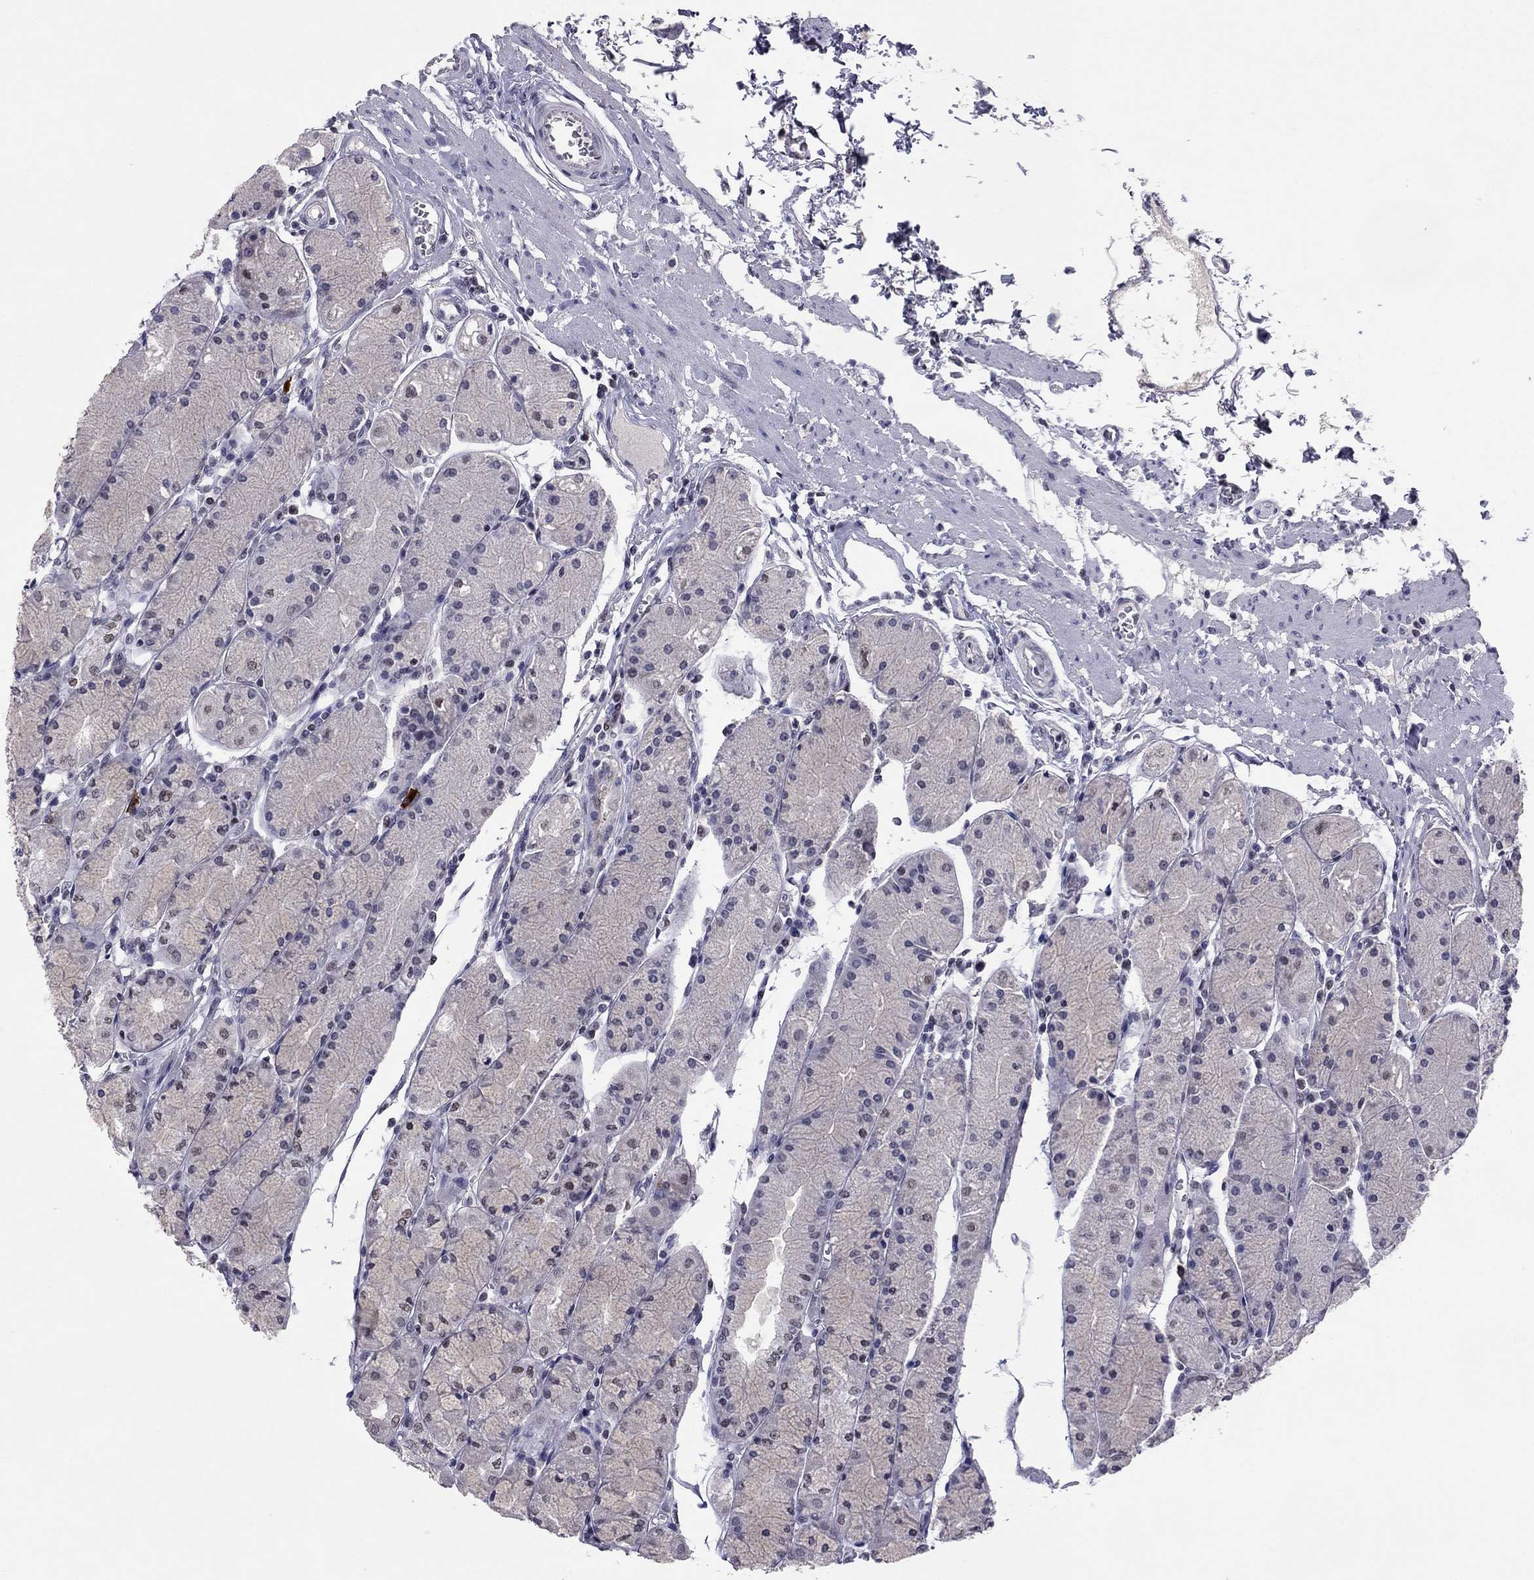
{"staining": {"intensity": "negative", "quantity": "none", "location": "none"}, "tissue": "stomach", "cell_type": "Glandular cells", "image_type": "normal", "snomed": [{"axis": "morphology", "description": "Normal tissue, NOS"}, {"axis": "topography", "description": "Stomach, upper"}], "caption": "DAB (3,3'-diaminobenzidine) immunohistochemical staining of normal stomach reveals no significant positivity in glandular cells. (DAB (3,3'-diaminobenzidine) immunohistochemistry, high magnification).", "gene": "TAF9", "patient": {"sex": "male", "age": 69}}